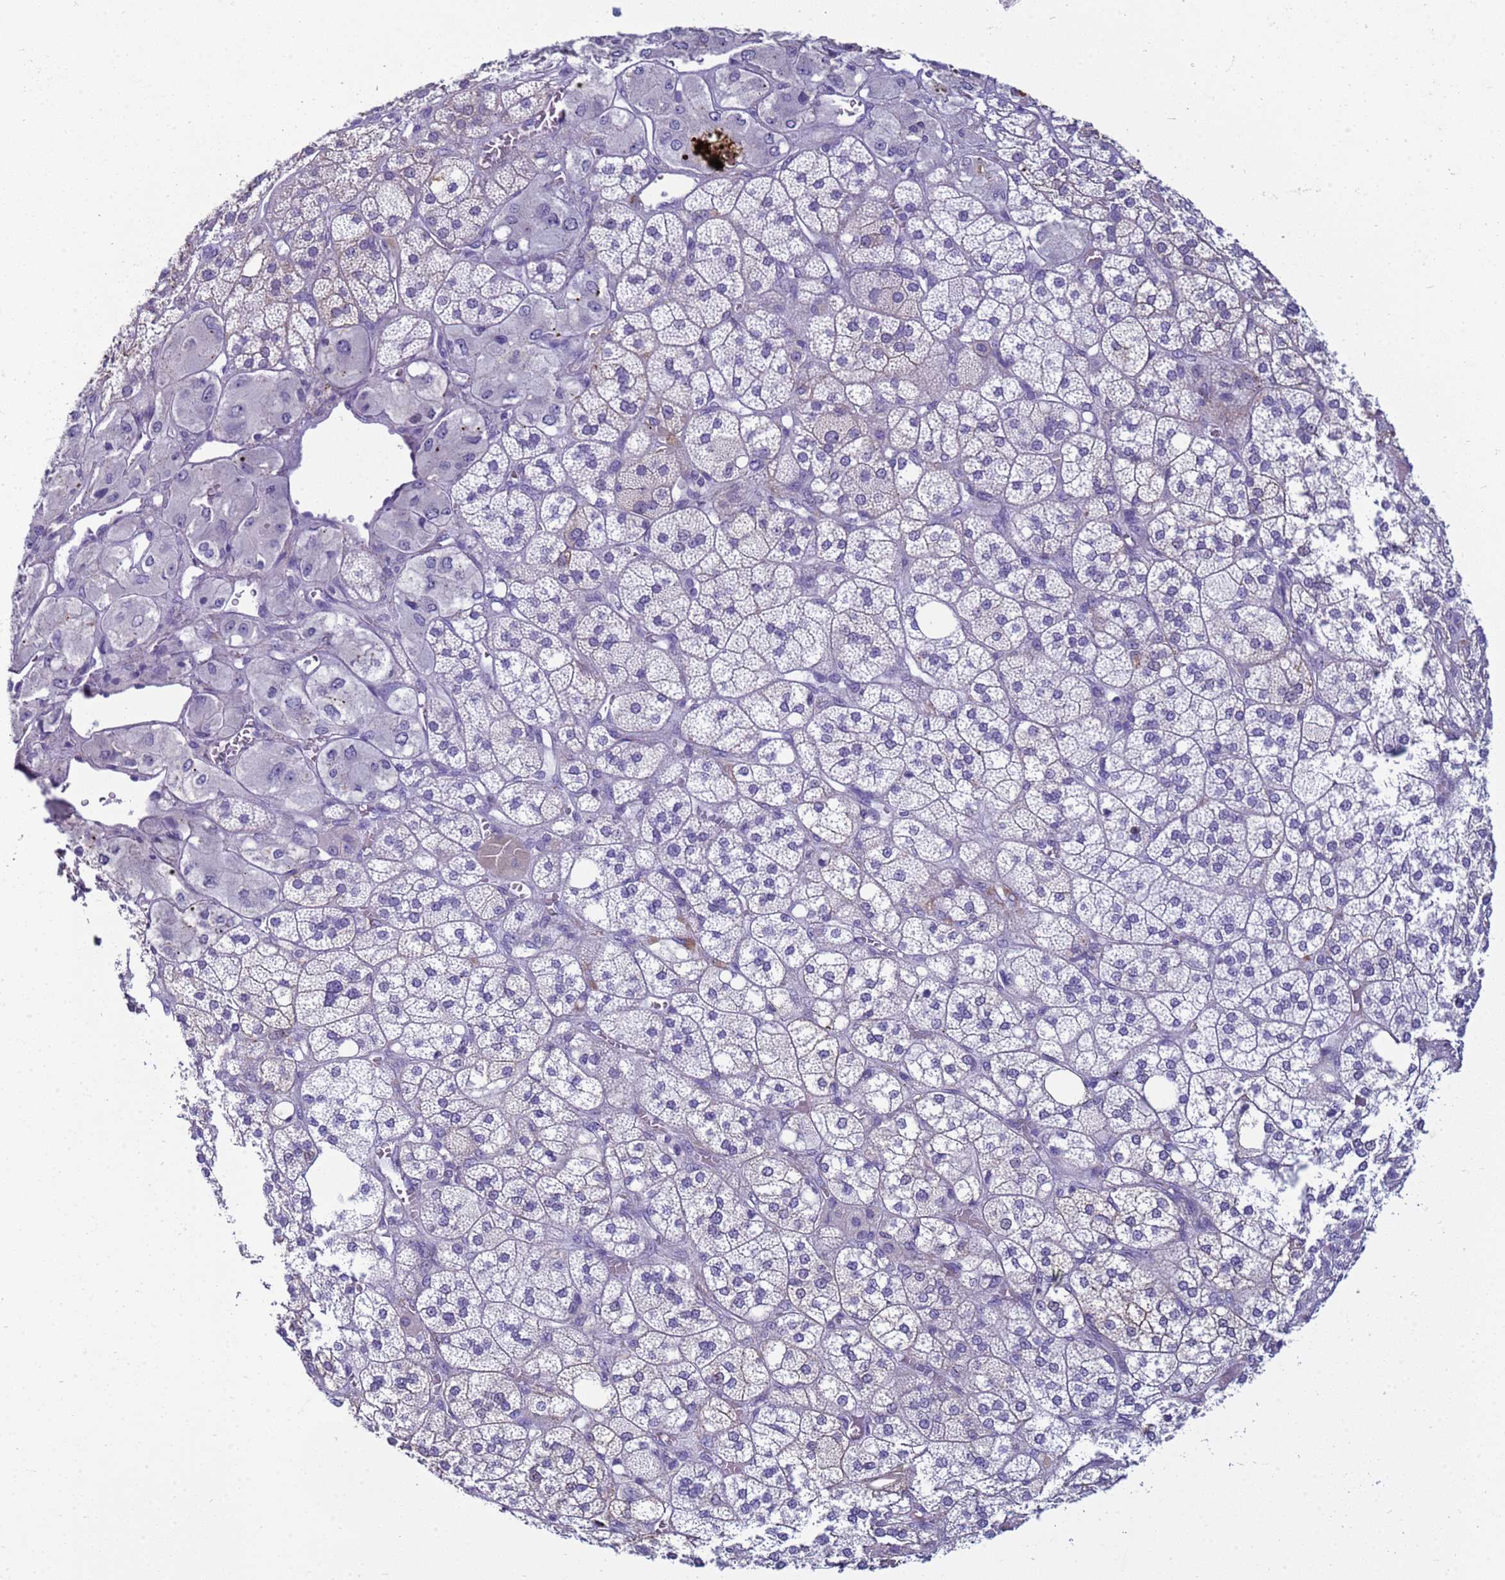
{"staining": {"intensity": "negative", "quantity": "none", "location": "none"}, "tissue": "adrenal gland", "cell_type": "Glandular cells", "image_type": "normal", "snomed": [{"axis": "morphology", "description": "Normal tissue, NOS"}, {"axis": "topography", "description": "Adrenal gland"}], "caption": "The IHC photomicrograph has no significant expression in glandular cells of adrenal gland.", "gene": "TRIM51G", "patient": {"sex": "male", "age": 61}}